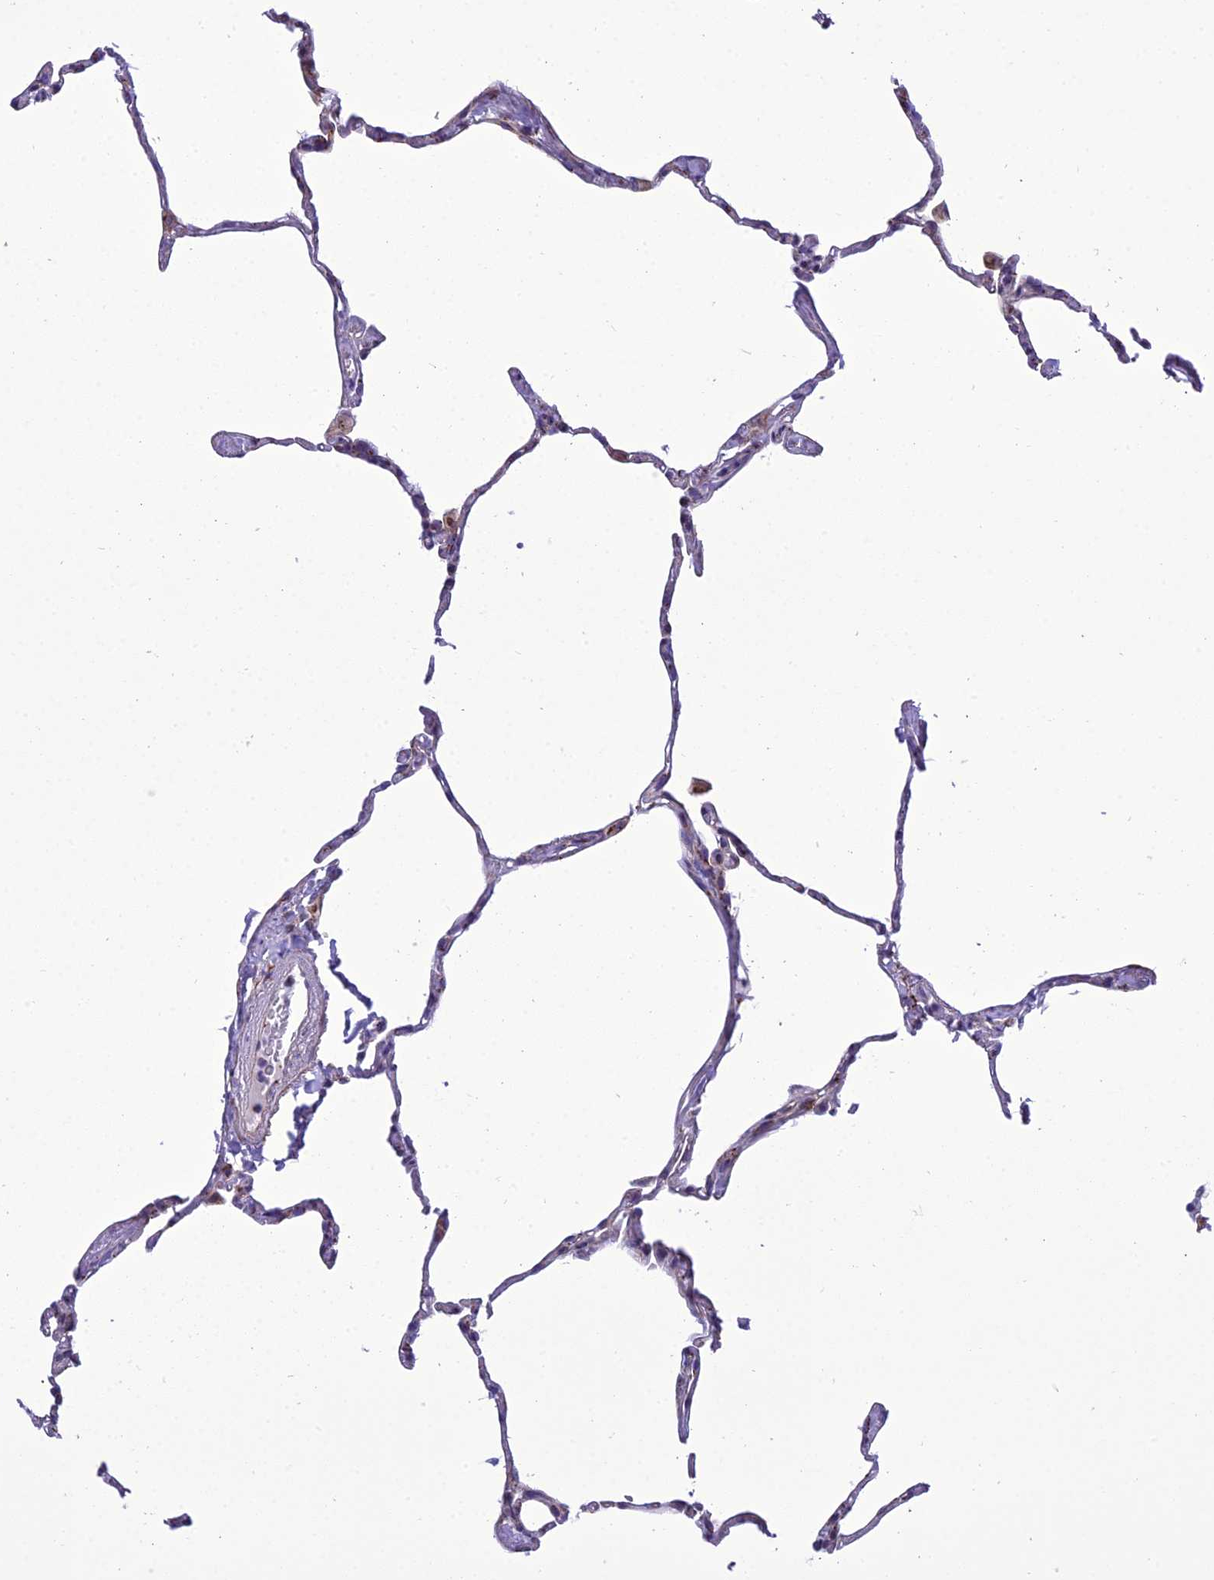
{"staining": {"intensity": "negative", "quantity": "none", "location": "none"}, "tissue": "lung", "cell_type": "Alveolar cells", "image_type": "normal", "snomed": [{"axis": "morphology", "description": "Normal tissue, NOS"}, {"axis": "topography", "description": "Lung"}], "caption": "Immunohistochemistry photomicrograph of unremarkable lung: lung stained with DAB (3,3'-diaminobenzidine) displays no significant protein positivity in alveolar cells.", "gene": "GOLM2", "patient": {"sex": "male", "age": 65}}